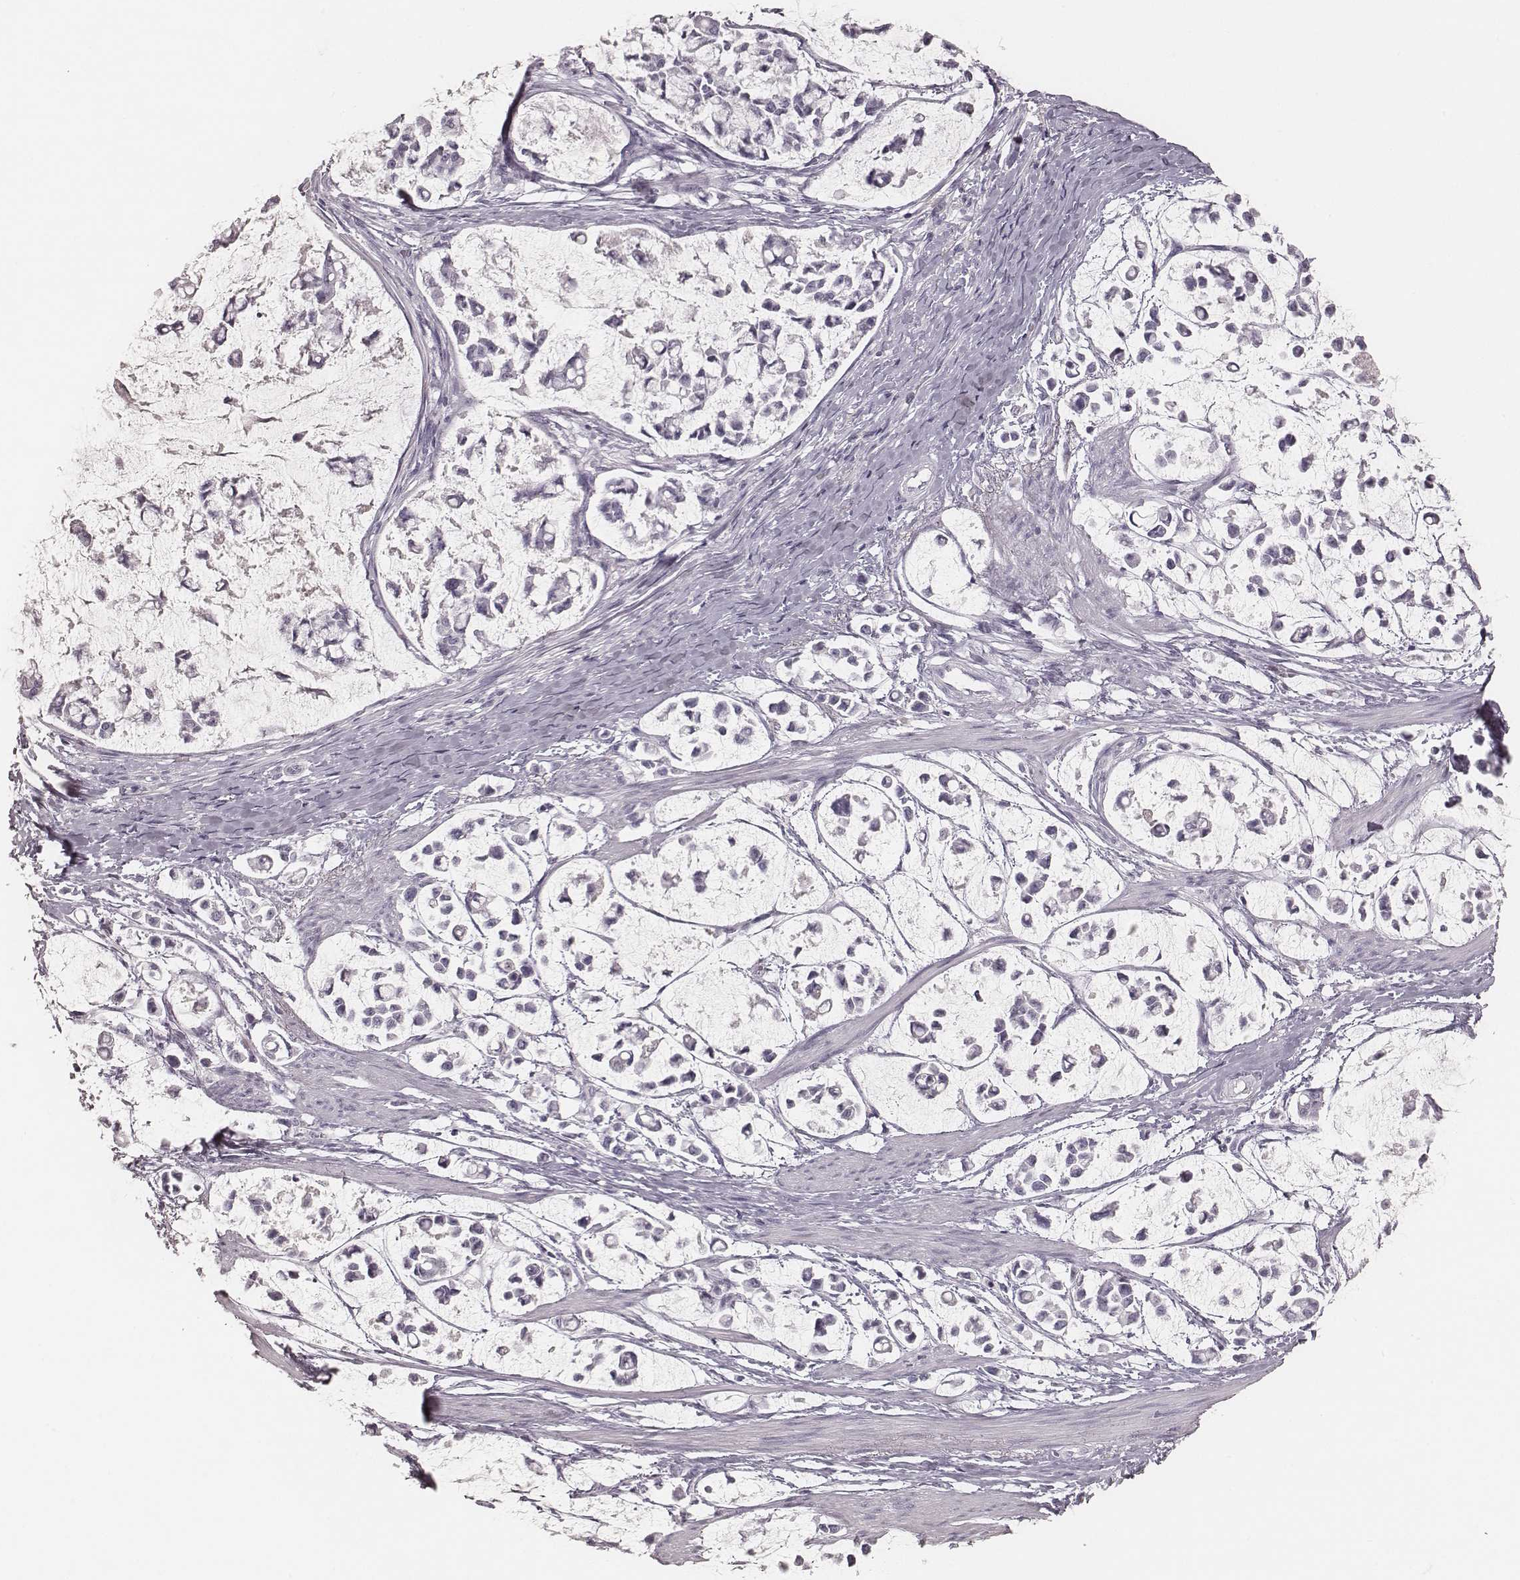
{"staining": {"intensity": "negative", "quantity": "none", "location": "none"}, "tissue": "stomach cancer", "cell_type": "Tumor cells", "image_type": "cancer", "snomed": [{"axis": "morphology", "description": "Adenocarcinoma, NOS"}, {"axis": "topography", "description": "Stomach"}], "caption": "IHC histopathology image of neoplastic tissue: human stomach adenocarcinoma stained with DAB (3,3'-diaminobenzidine) reveals no significant protein positivity in tumor cells.", "gene": "KRT82", "patient": {"sex": "male", "age": 82}}